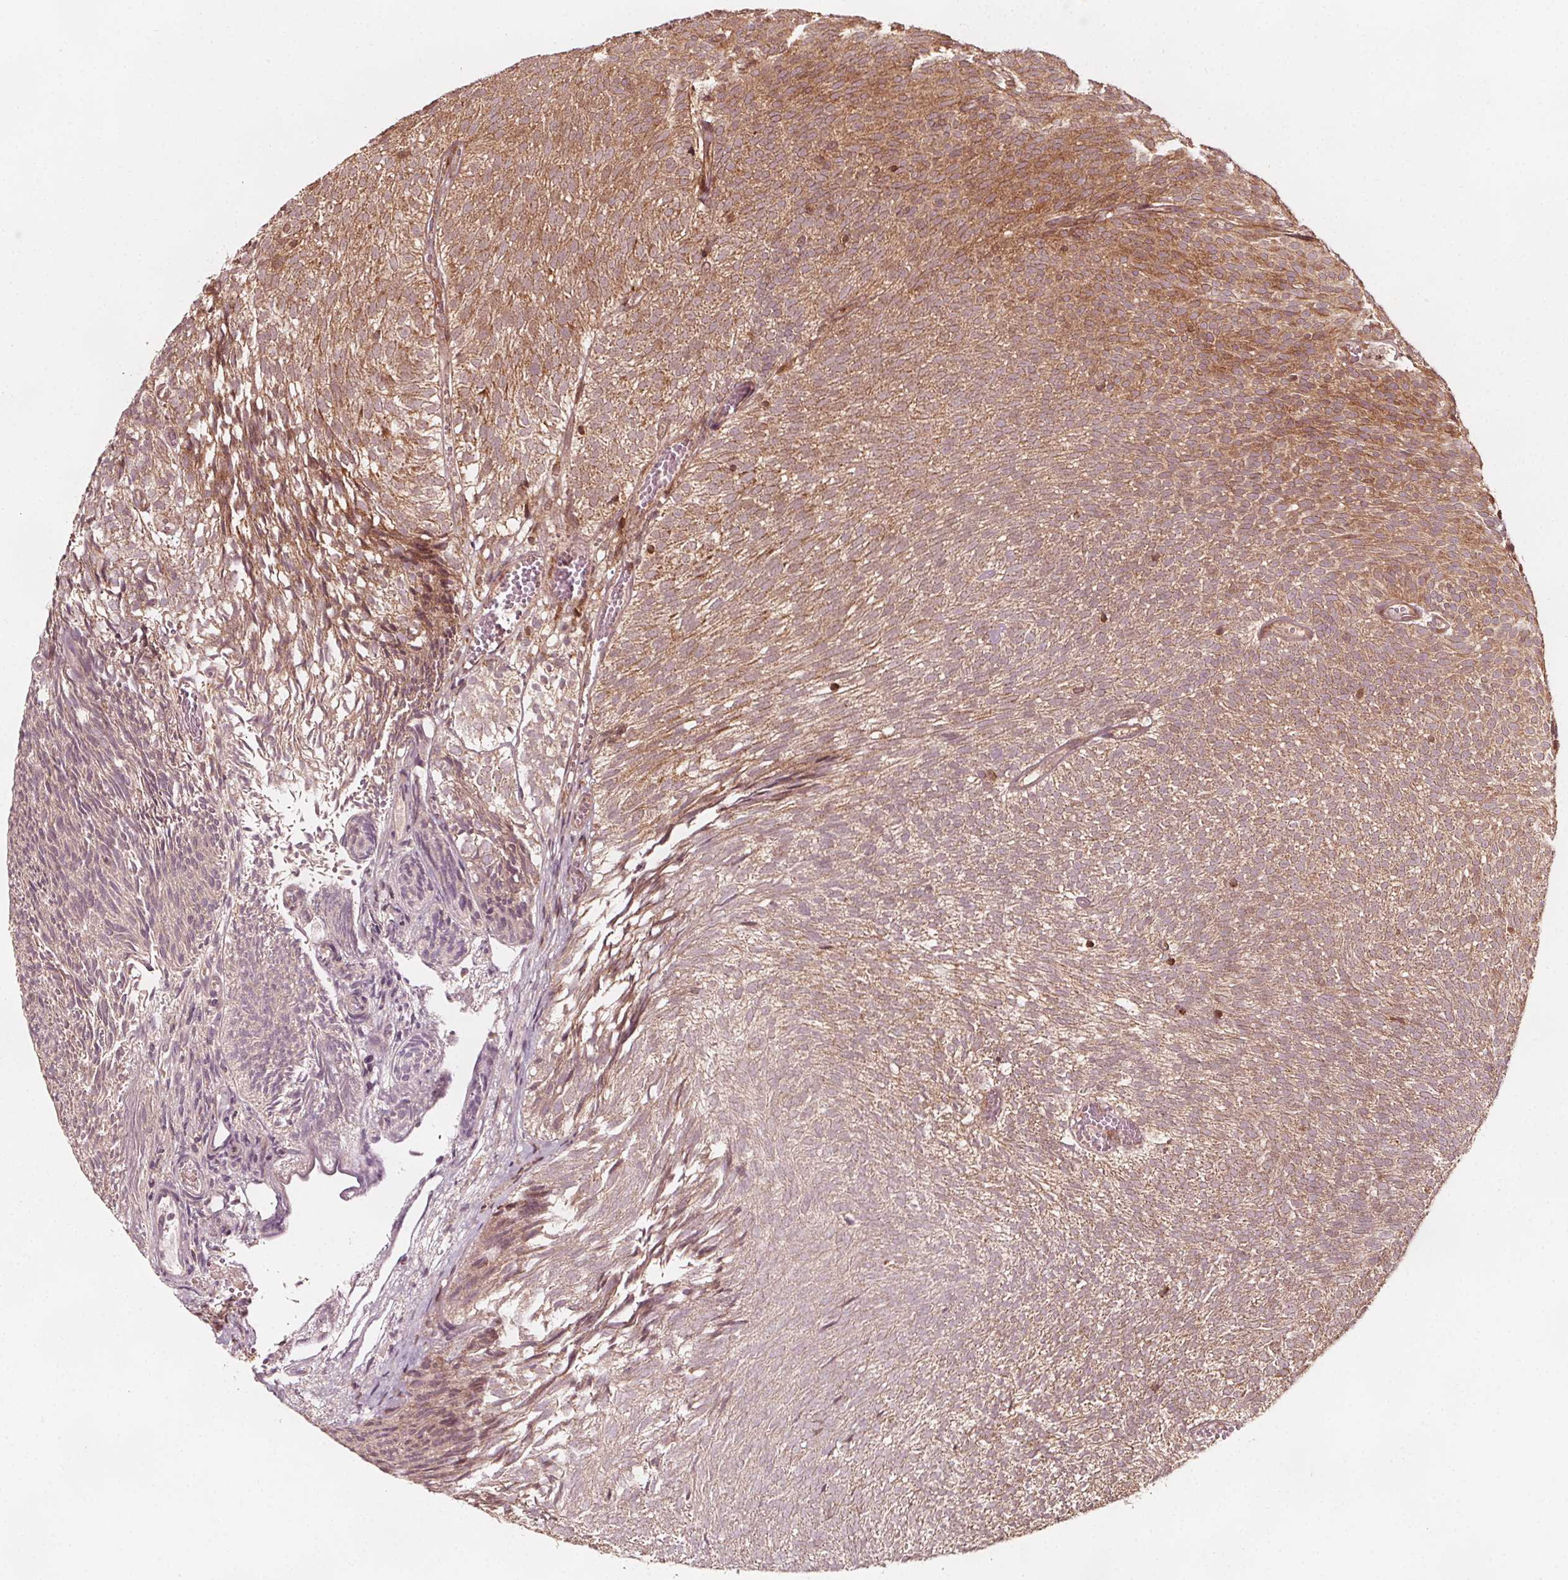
{"staining": {"intensity": "moderate", "quantity": "25%-75%", "location": "cytoplasmic/membranous"}, "tissue": "urothelial cancer", "cell_type": "Tumor cells", "image_type": "cancer", "snomed": [{"axis": "morphology", "description": "Urothelial carcinoma, Low grade"}, {"axis": "topography", "description": "Urinary bladder"}], "caption": "Approximately 25%-75% of tumor cells in human low-grade urothelial carcinoma show moderate cytoplasmic/membranous protein expression as visualized by brown immunohistochemical staining.", "gene": "AIP", "patient": {"sex": "male", "age": 77}}